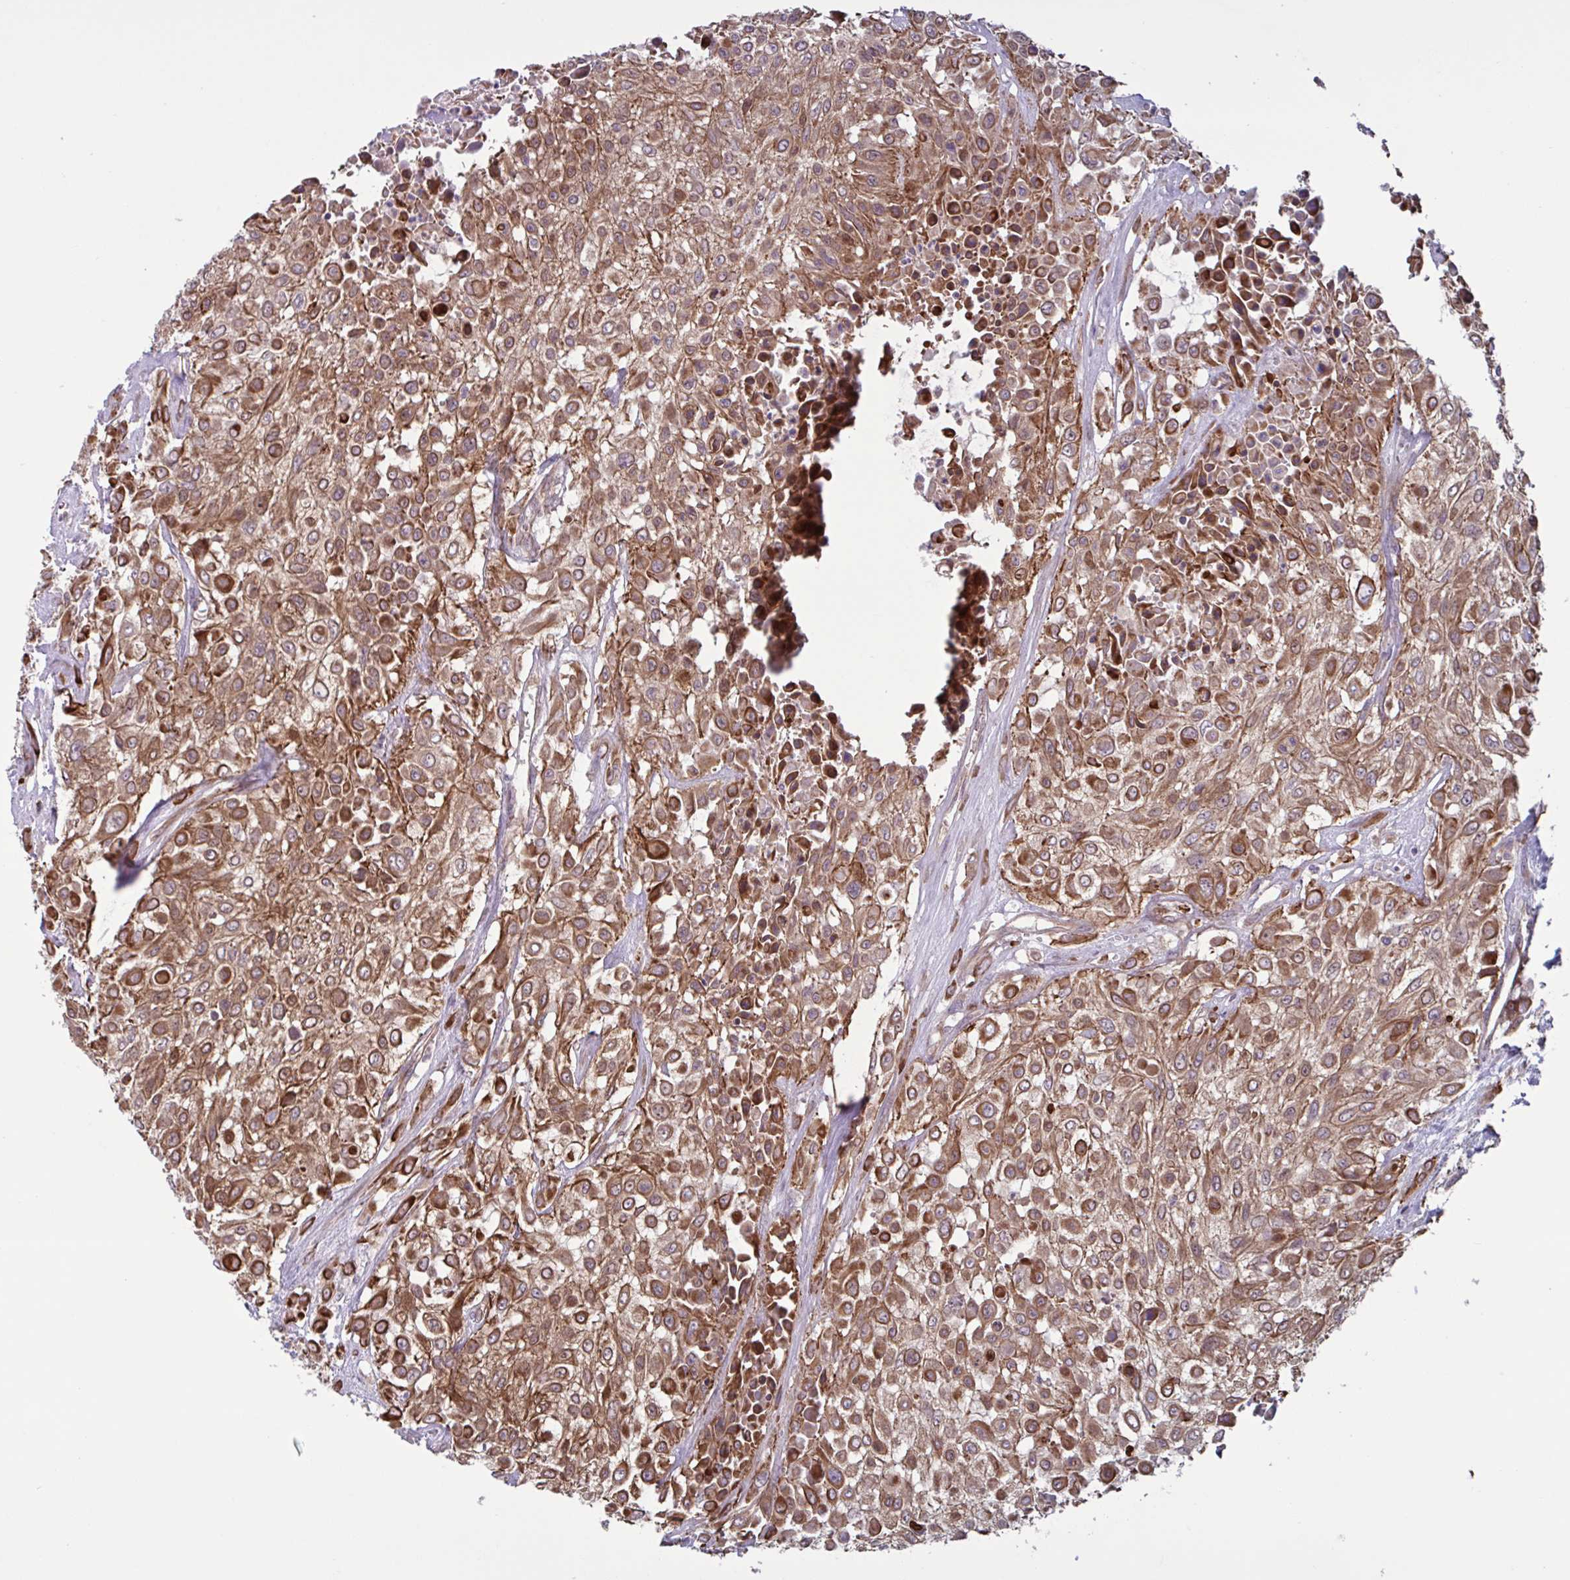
{"staining": {"intensity": "strong", "quantity": ">75%", "location": "cytoplasmic/membranous"}, "tissue": "urothelial cancer", "cell_type": "Tumor cells", "image_type": "cancer", "snomed": [{"axis": "morphology", "description": "Urothelial carcinoma, High grade"}, {"axis": "topography", "description": "Urinary bladder"}], "caption": "Protein expression analysis of high-grade urothelial carcinoma displays strong cytoplasmic/membranous staining in about >75% of tumor cells.", "gene": "GLTP", "patient": {"sex": "male", "age": 57}}